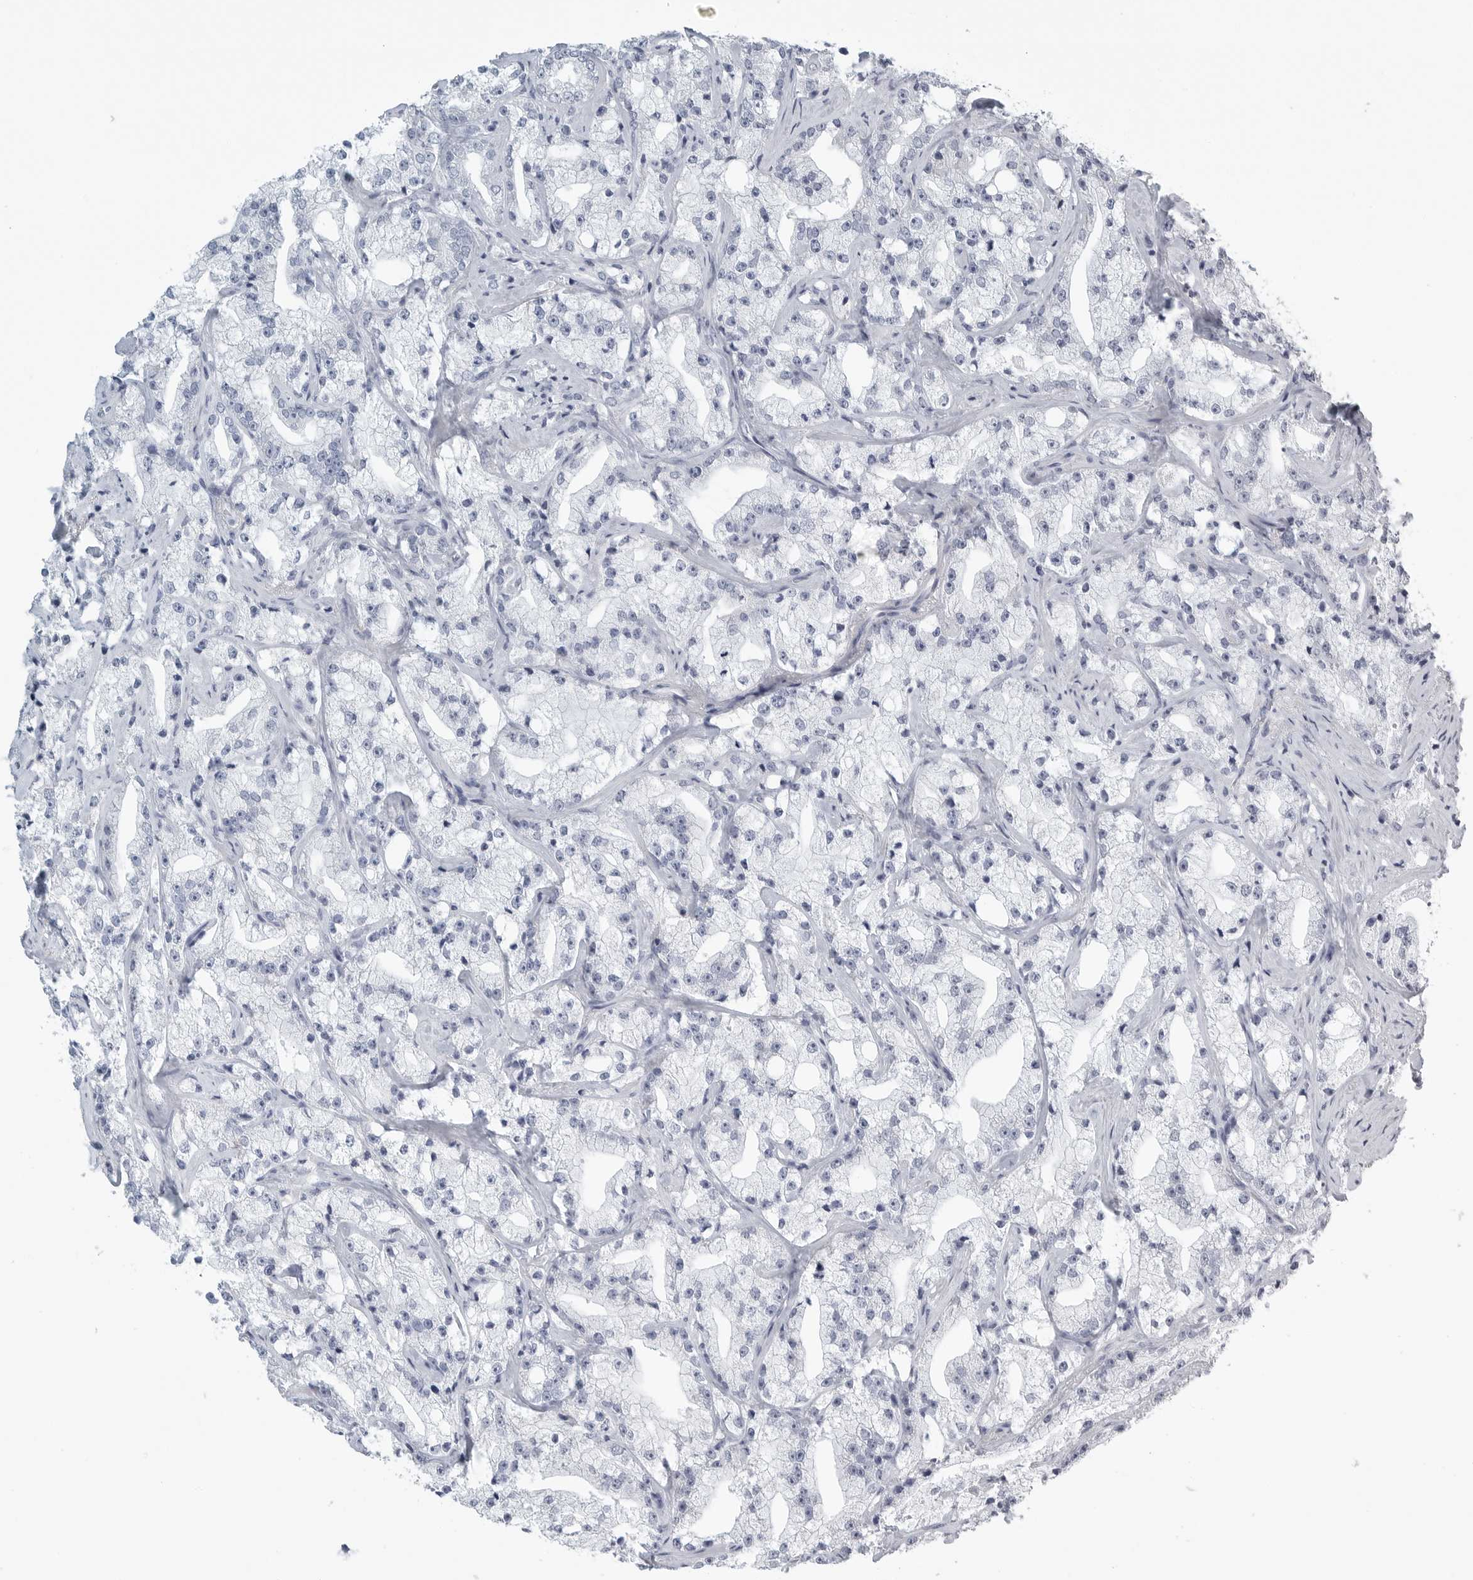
{"staining": {"intensity": "negative", "quantity": "none", "location": "none"}, "tissue": "prostate cancer", "cell_type": "Tumor cells", "image_type": "cancer", "snomed": [{"axis": "morphology", "description": "Adenocarcinoma, High grade"}, {"axis": "topography", "description": "Prostate"}], "caption": "The micrograph shows no staining of tumor cells in adenocarcinoma (high-grade) (prostate). (DAB (3,3'-diaminobenzidine) IHC visualized using brightfield microscopy, high magnification).", "gene": "TNR", "patient": {"sex": "male", "age": 64}}